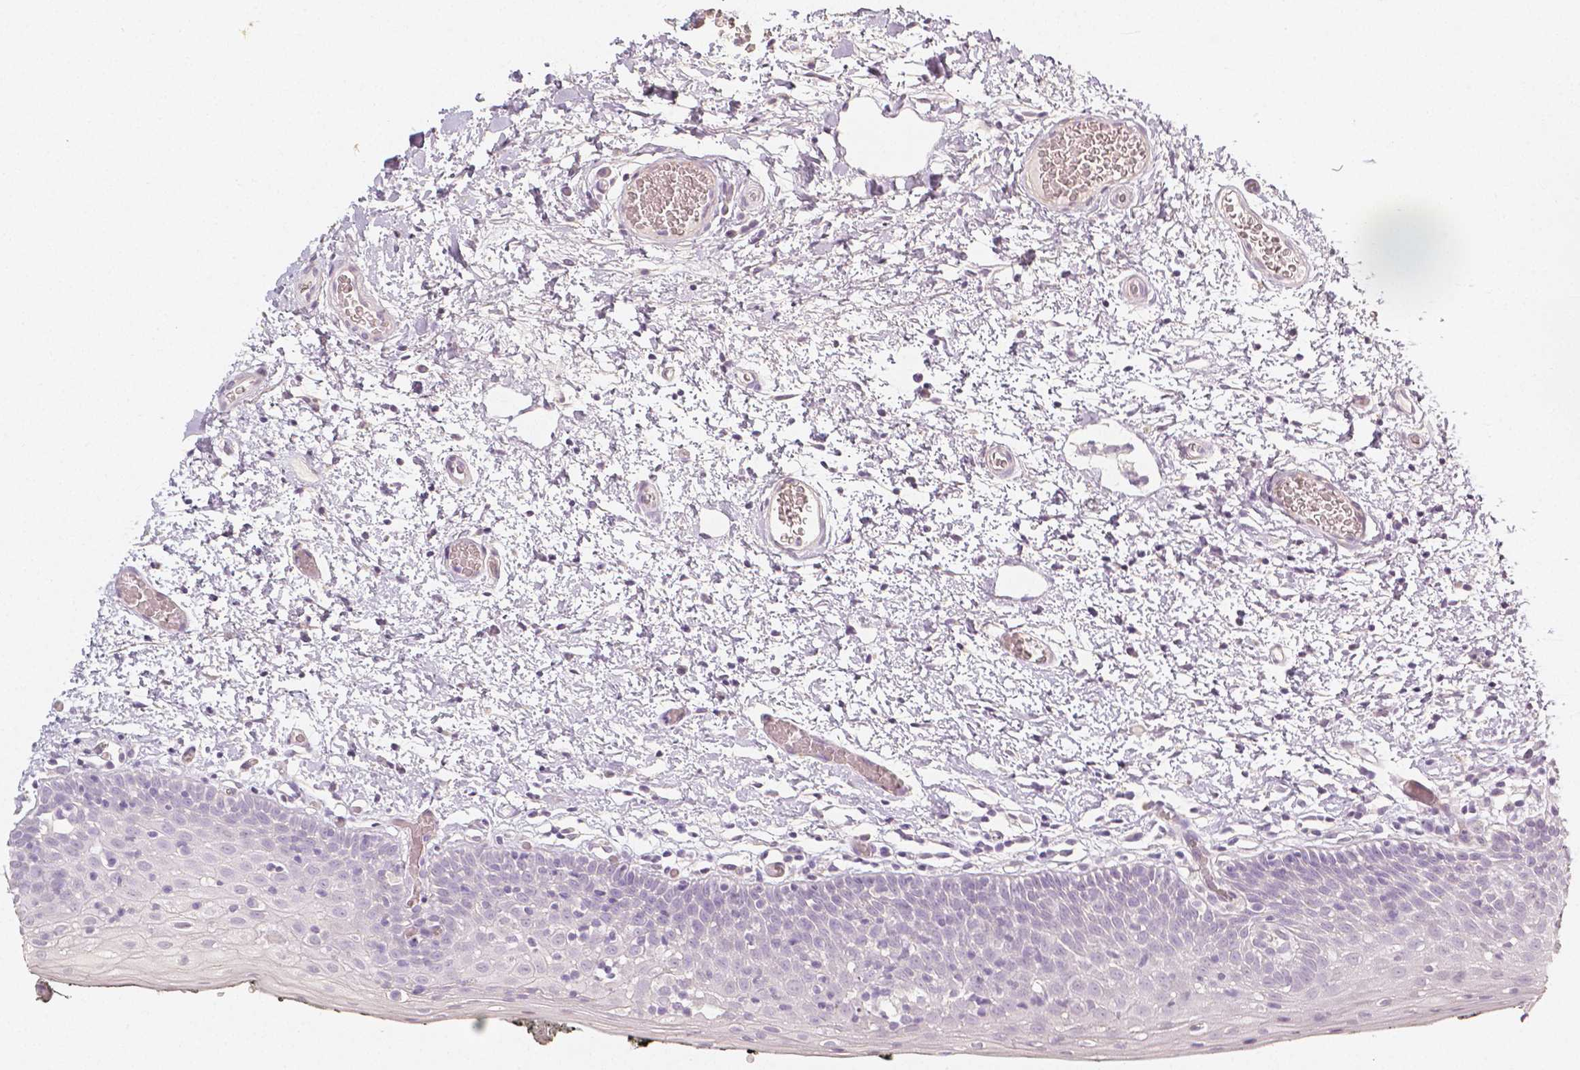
{"staining": {"intensity": "negative", "quantity": "none", "location": "none"}, "tissue": "oral mucosa", "cell_type": "Squamous epithelial cells", "image_type": "normal", "snomed": [{"axis": "morphology", "description": "Normal tissue, NOS"}, {"axis": "morphology", "description": "Squamous cell carcinoma, NOS"}, {"axis": "topography", "description": "Oral tissue"}, {"axis": "topography", "description": "Head-Neck"}], "caption": "Protein analysis of benign oral mucosa reveals no significant positivity in squamous epithelial cells.", "gene": "THY1", "patient": {"sex": "male", "age": 69}}